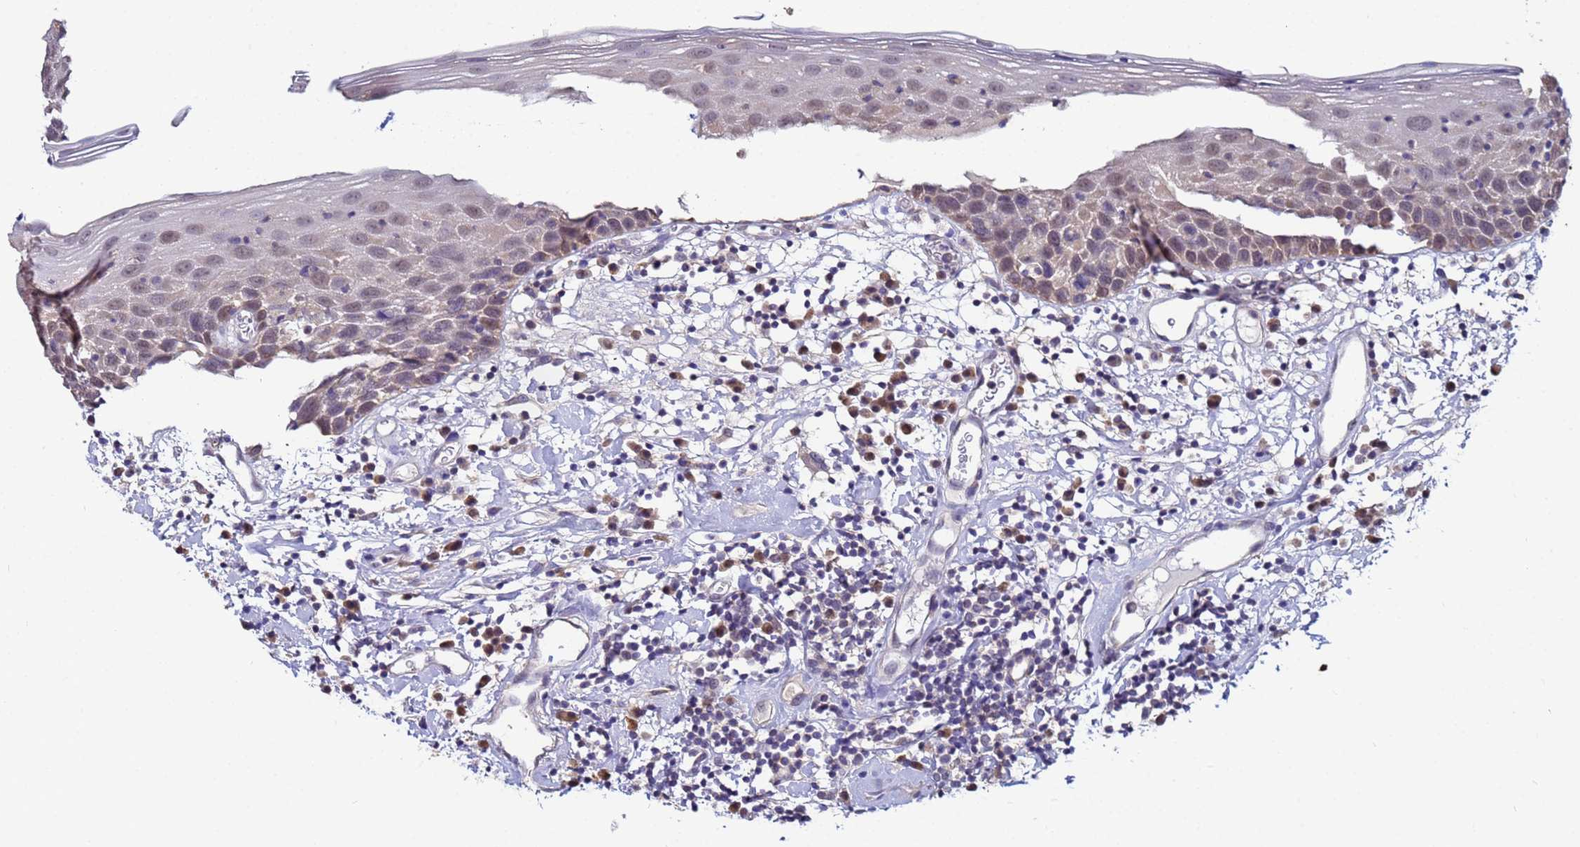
{"staining": {"intensity": "weak", "quantity": "<25%", "location": "cytoplasmic/membranous"}, "tissue": "oral mucosa", "cell_type": "Squamous epithelial cells", "image_type": "normal", "snomed": [{"axis": "morphology", "description": "Normal tissue, NOS"}, {"axis": "topography", "description": "Oral tissue"}], "caption": "Micrograph shows no significant protein staining in squamous epithelial cells of normal oral mucosa.", "gene": "NAXE", "patient": {"sex": "male", "age": 74}}